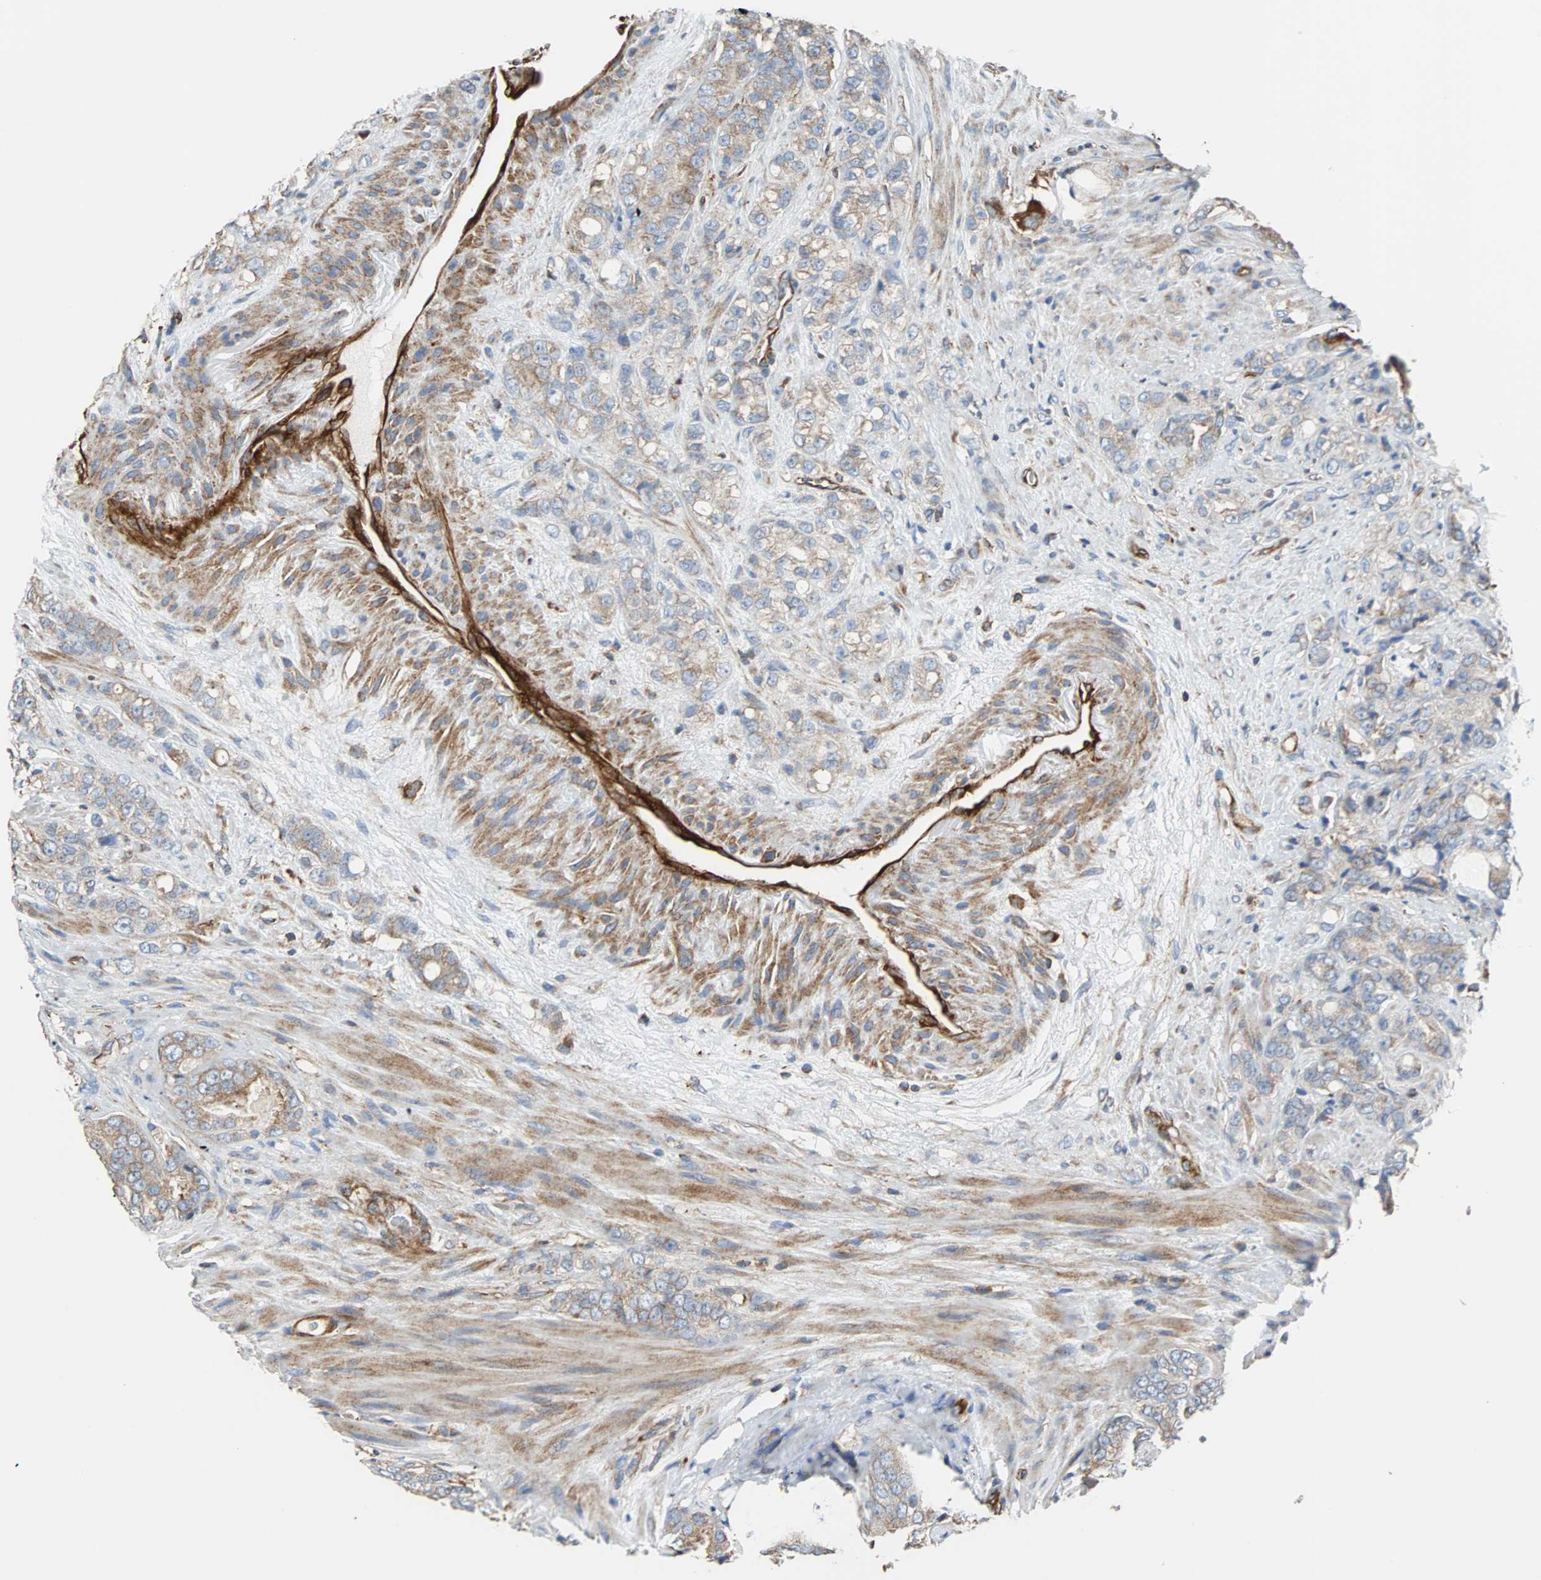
{"staining": {"intensity": "weak", "quantity": ">75%", "location": "cytoplasmic/membranous"}, "tissue": "prostate cancer", "cell_type": "Tumor cells", "image_type": "cancer", "snomed": [{"axis": "morphology", "description": "Adenocarcinoma, Low grade"}, {"axis": "topography", "description": "Prostate"}], "caption": "The micrograph shows immunohistochemical staining of prostate cancer (low-grade adenocarcinoma). There is weak cytoplasmic/membranous positivity is seen in about >75% of tumor cells.", "gene": "PLCG2", "patient": {"sex": "male", "age": 58}}